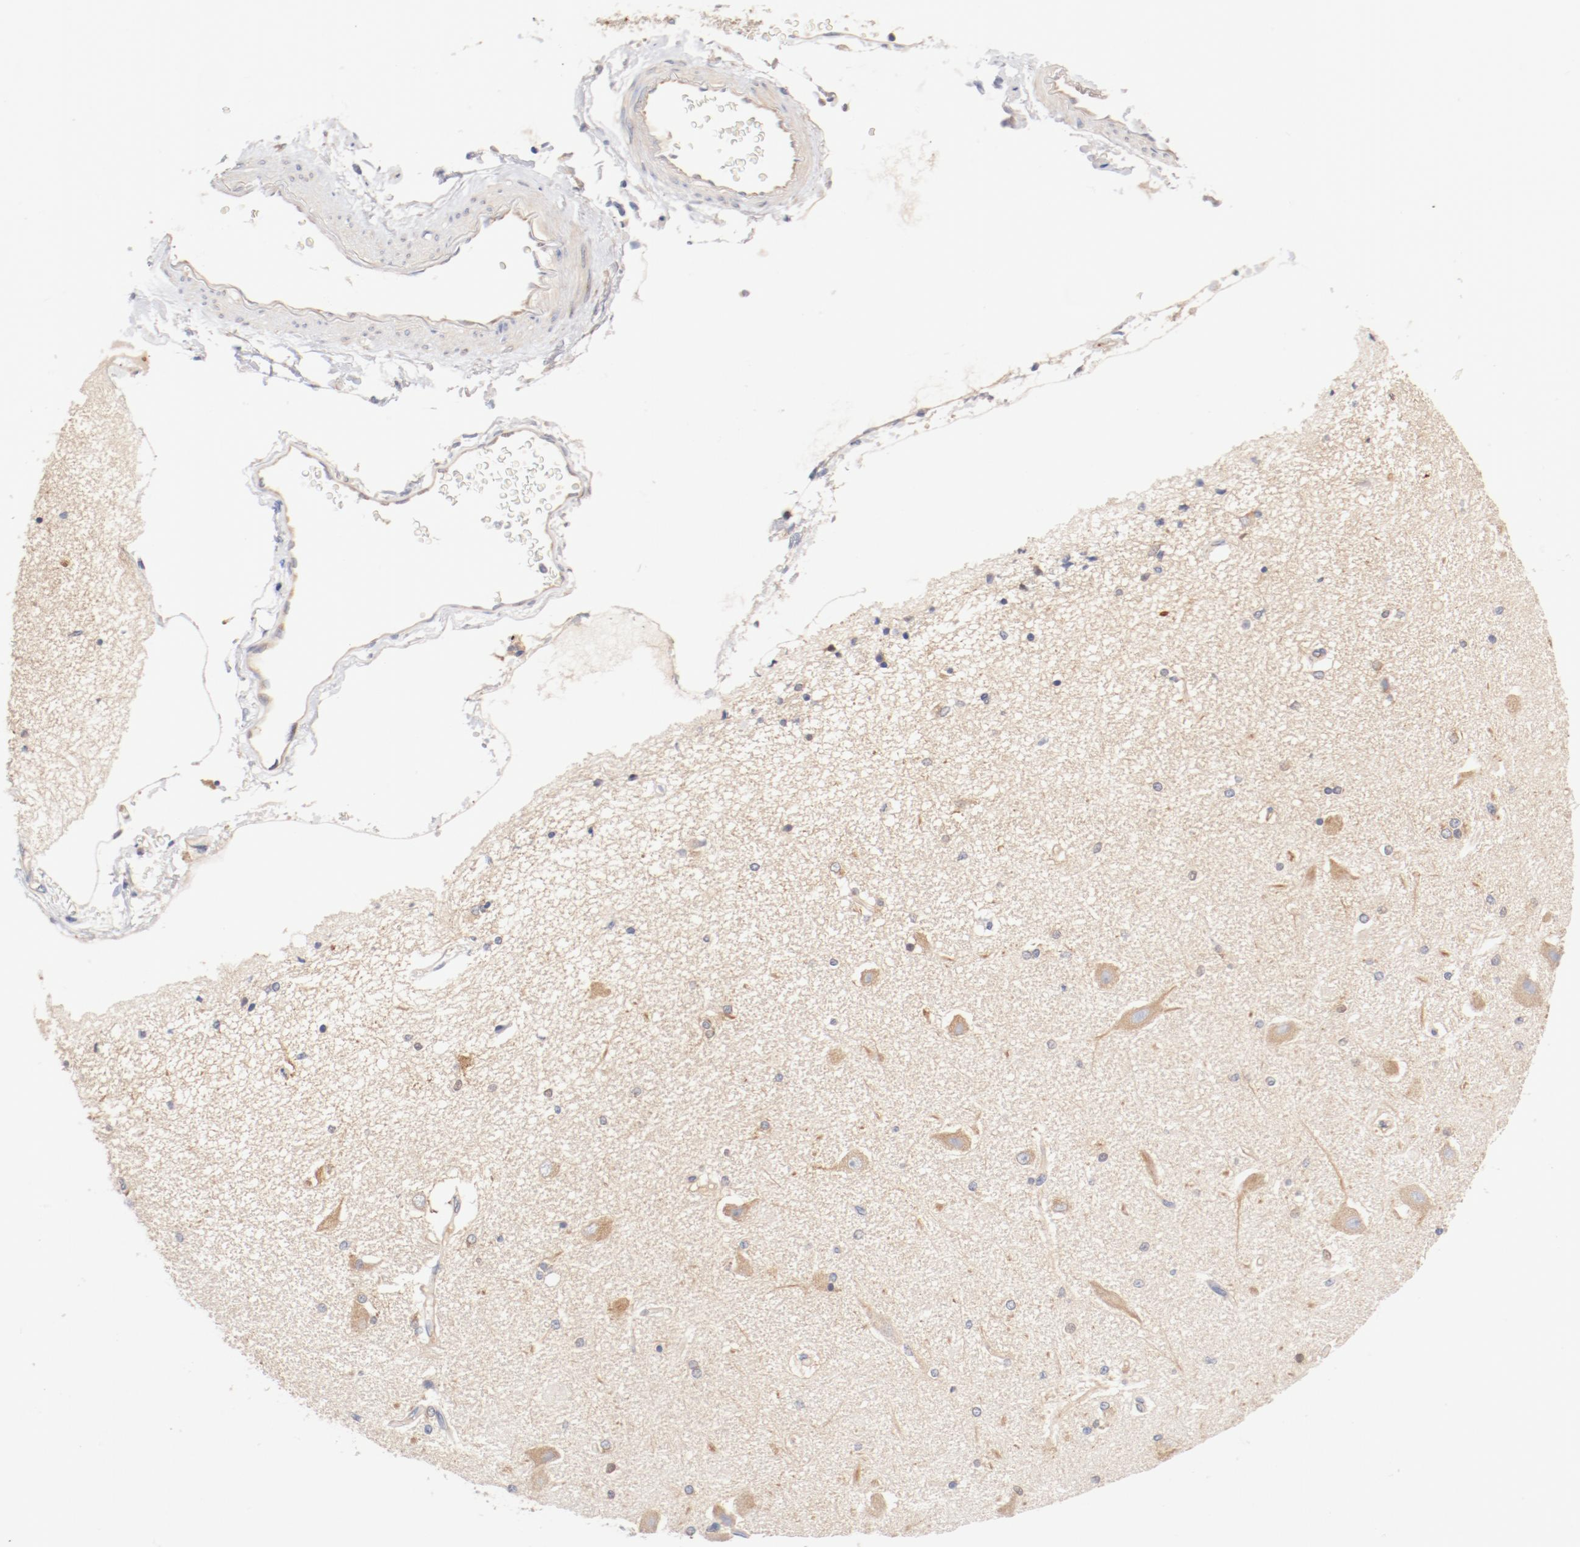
{"staining": {"intensity": "moderate", "quantity": "25%-75%", "location": "cytoplasmic/membranous"}, "tissue": "hippocampus", "cell_type": "Glial cells", "image_type": "normal", "snomed": [{"axis": "morphology", "description": "Normal tissue, NOS"}, {"axis": "topography", "description": "Hippocampus"}], "caption": "The histopathology image demonstrates staining of benign hippocampus, revealing moderate cytoplasmic/membranous protein positivity (brown color) within glial cells. (Brightfield microscopy of DAB IHC at high magnification).", "gene": "DYNC1H1", "patient": {"sex": "female", "age": 54}}